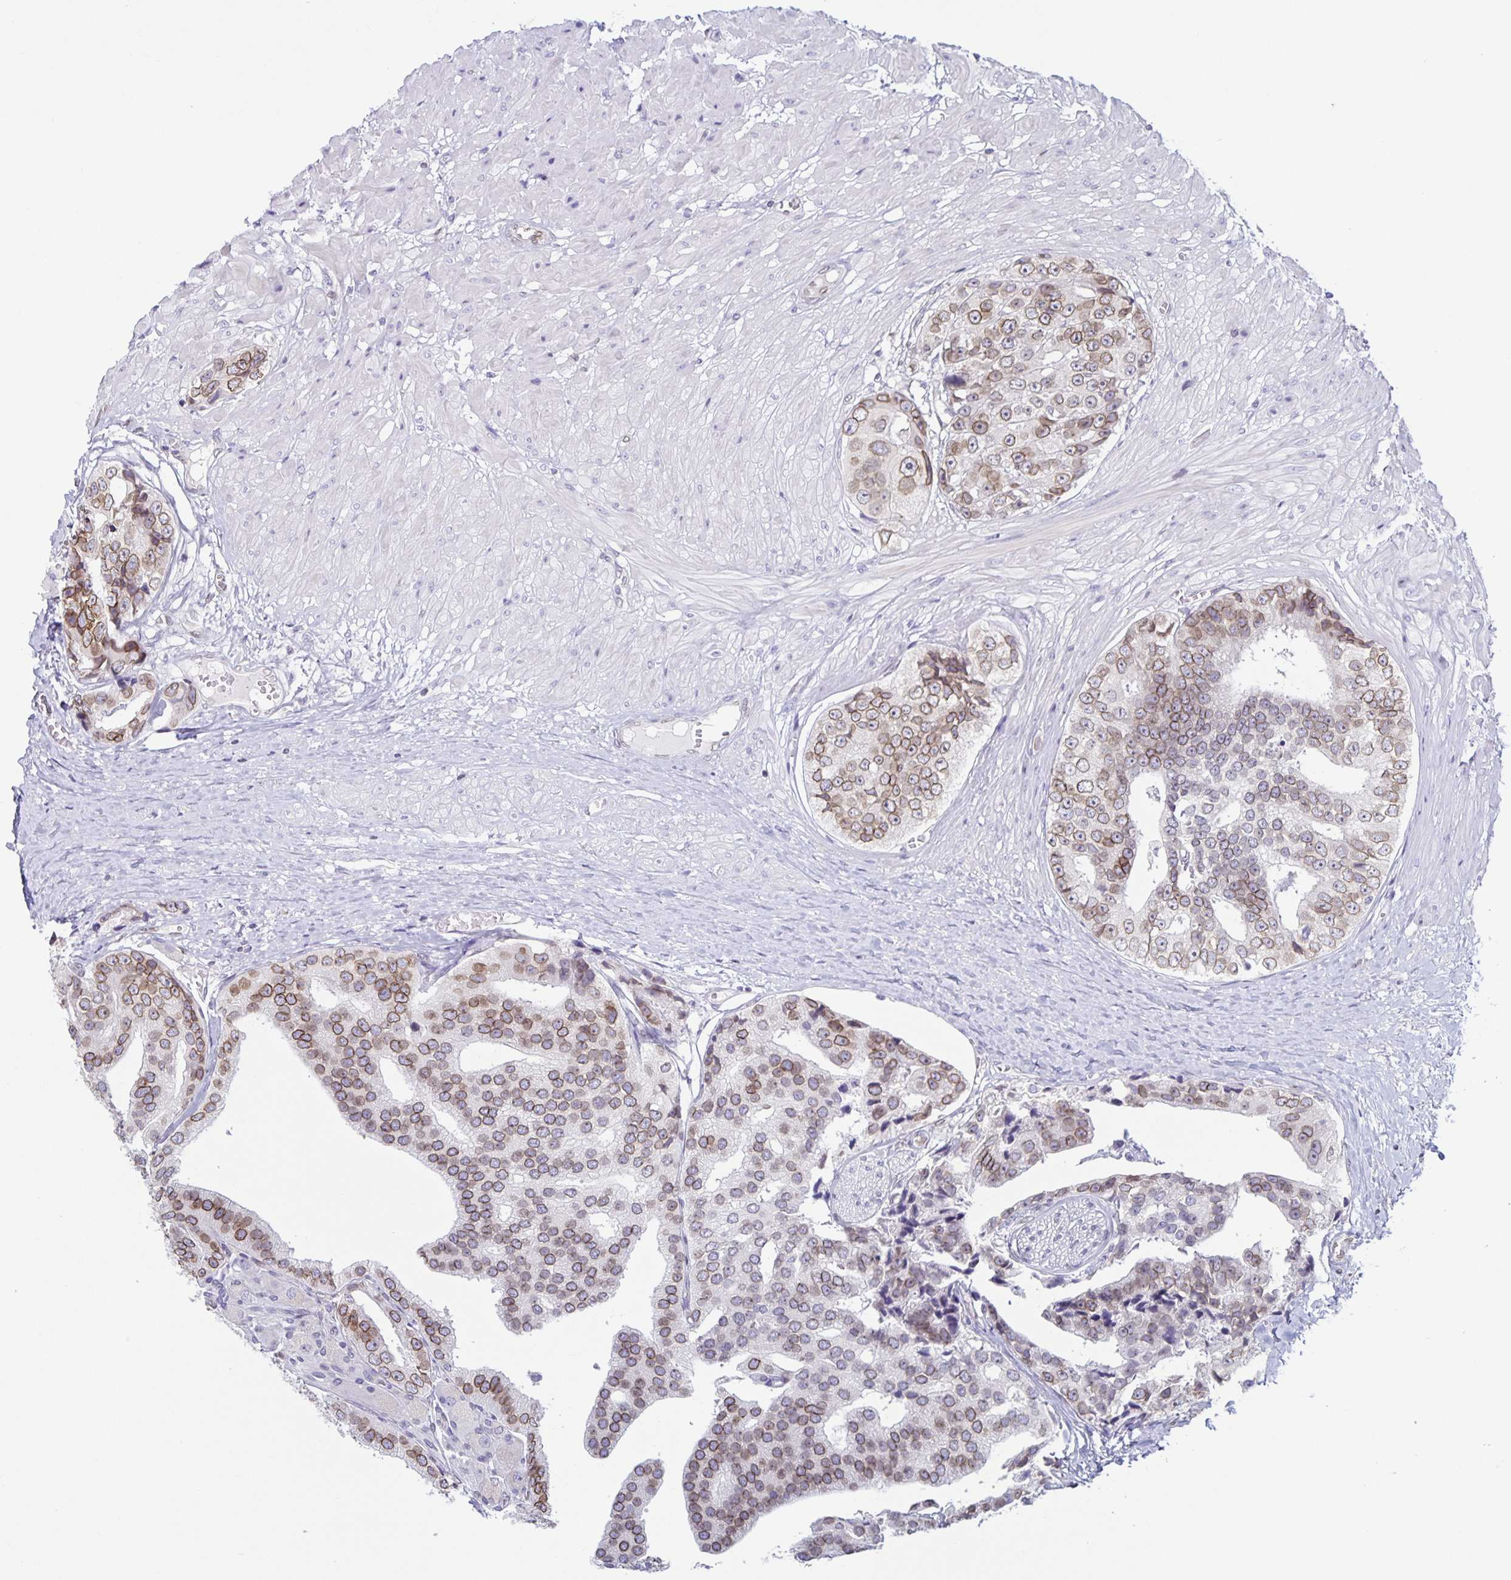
{"staining": {"intensity": "moderate", "quantity": "25%-75%", "location": "cytoplasmic/membranous,nuclear"}, "tissue": "prostate cancer", "cell_type": "Tumor cells", "image_type": "cancer", "snomed": [{"axis": "morphology", "description": "Adenocarcinoma, High grade"}, {"axis": "topography", "description": "Prostate"}], "caption": "Human prostate adenocarcinoma (high-grade) stained with a protein marker shows moderate staining in tumor cells.", "gene": "SYNE2", "patient": {"sex": "male", "age": 71}}